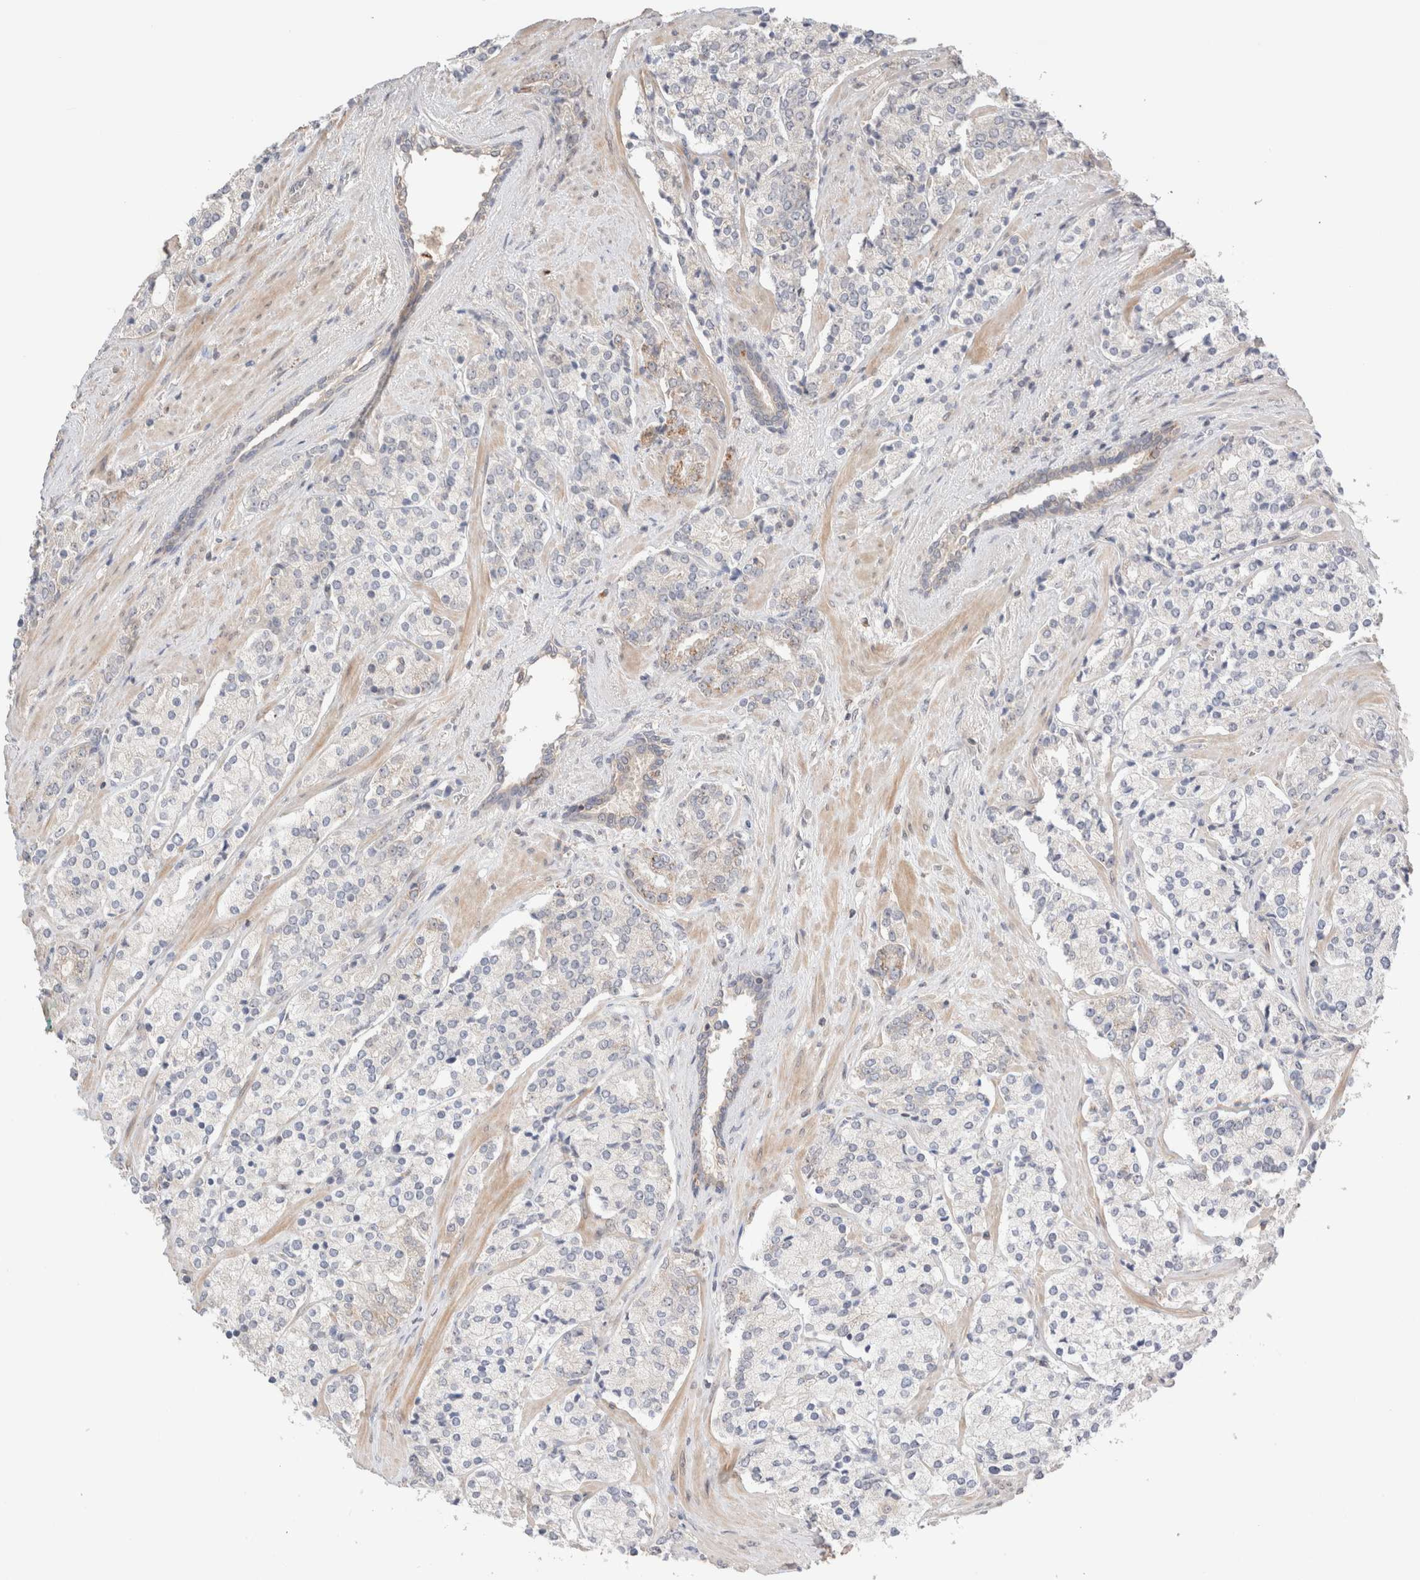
{"staining": {"intensity": "weak", "quantity": "<25%", "location": "cytoplasmic/membranous"}, "tissue": "prostate cancer", "cell_type": "Tumor cells", "image_type": "cancer", "snomed": [{"axis": "morphology", "description": "Adenocarcinoma, High grade"}, {"axis": "topography", "description": "Prostate"}], "caption": "A histopathology image of human prostate cancer is negative for staining in tumor cells.", "gene": "TRIM41", "patient": {"sex": "male", "age": 71}}